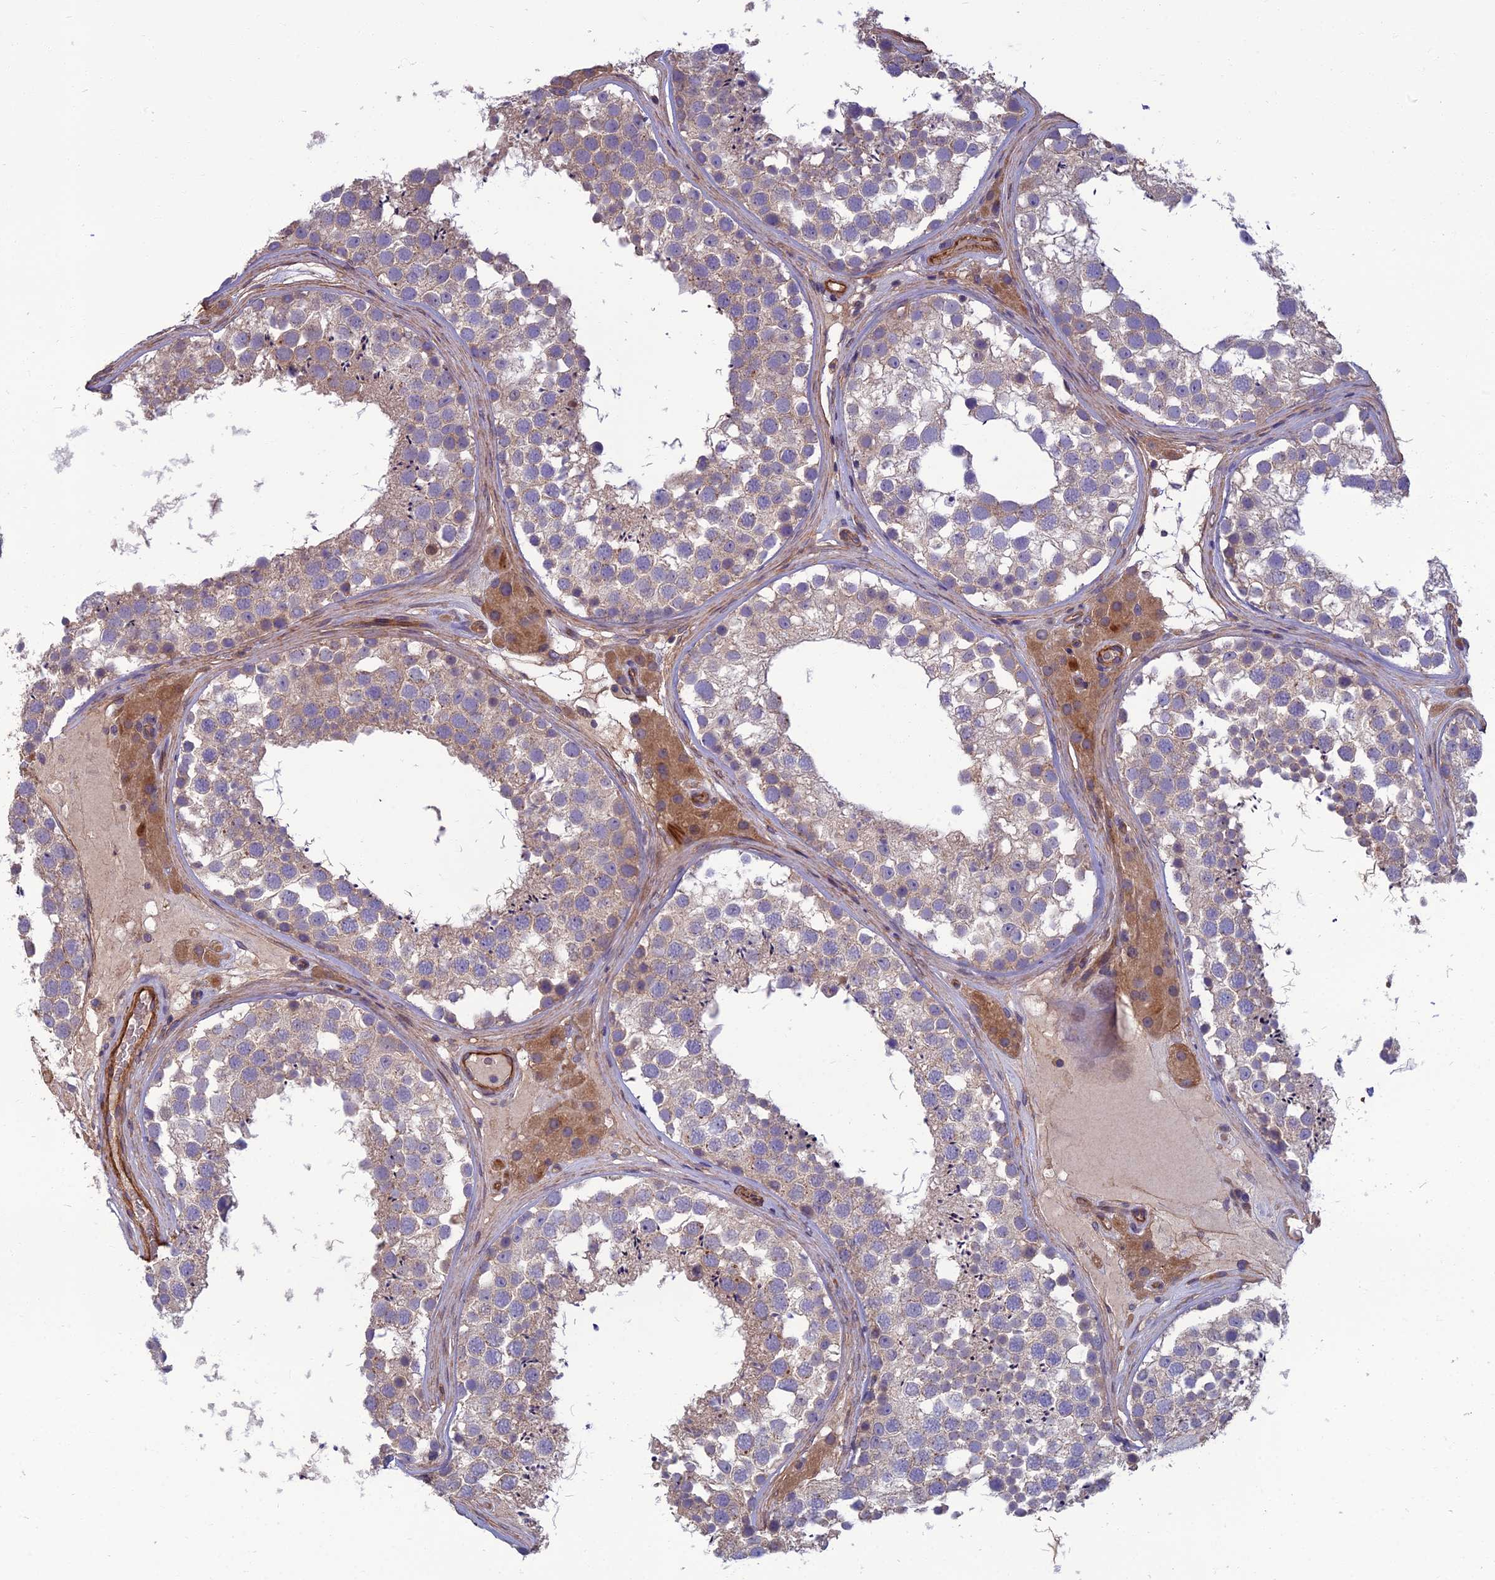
{"staining": {"intensity": "weak", "quantity": "<25%", "location": "cytoplasmic/membranous"}, "tissue": "testis", "cell_type": "Cells in seminiferous ducts", "image_type": "normal", "snomed": [{"axis": "morphology", "description": "Normal tissue, NOS"}, {"axis": "topography", "description": "Testis"}], "caption": "Protein analysis of unremarkable testis displays no significant staining in cells in seminiferous ducts.", "gene": "WDR24", "patient": {"sex": "male", "age": 46}}